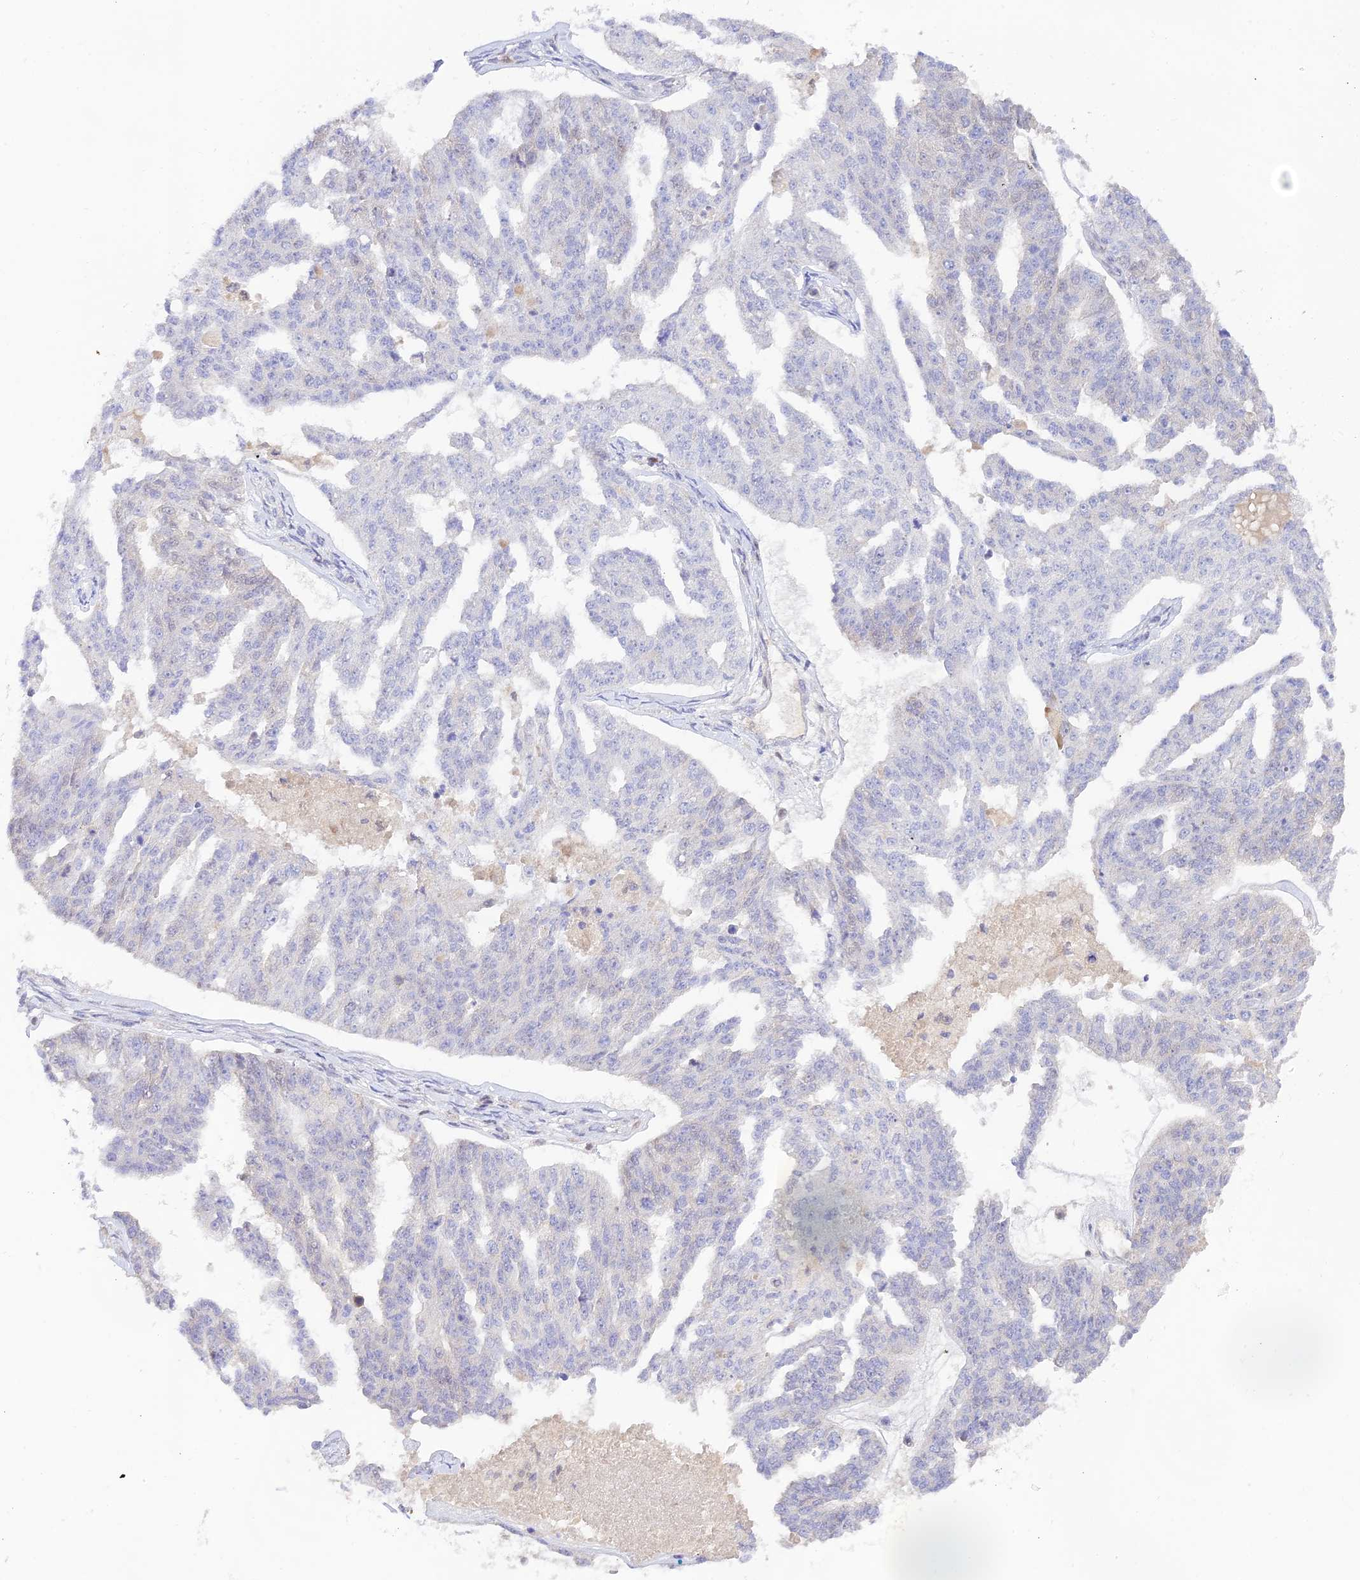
{"staining": {"intensity": "negative", "quantity": "none", "location": "none"}, "tissue": "ovarian cancer", "cell_type": "Tumor cells", "image_type": "cancer", "snomed": [{"axis": "morphology", "description": "Cystadenocarcinoma, serous, NOS"}, {"axis": "topography", "description": "Ovary"}], "caption": "A high-resolution histopathology image shows immunohistochemistry (IHC) staining of ovarian cancer (serous cystadenocarcinoma), which reveals no significant expression in tumor cells. (DAB IHC with hematoxylin counter stain).", "gene": "DENND1C", "patient": {"sex": "female", "age": 58}}